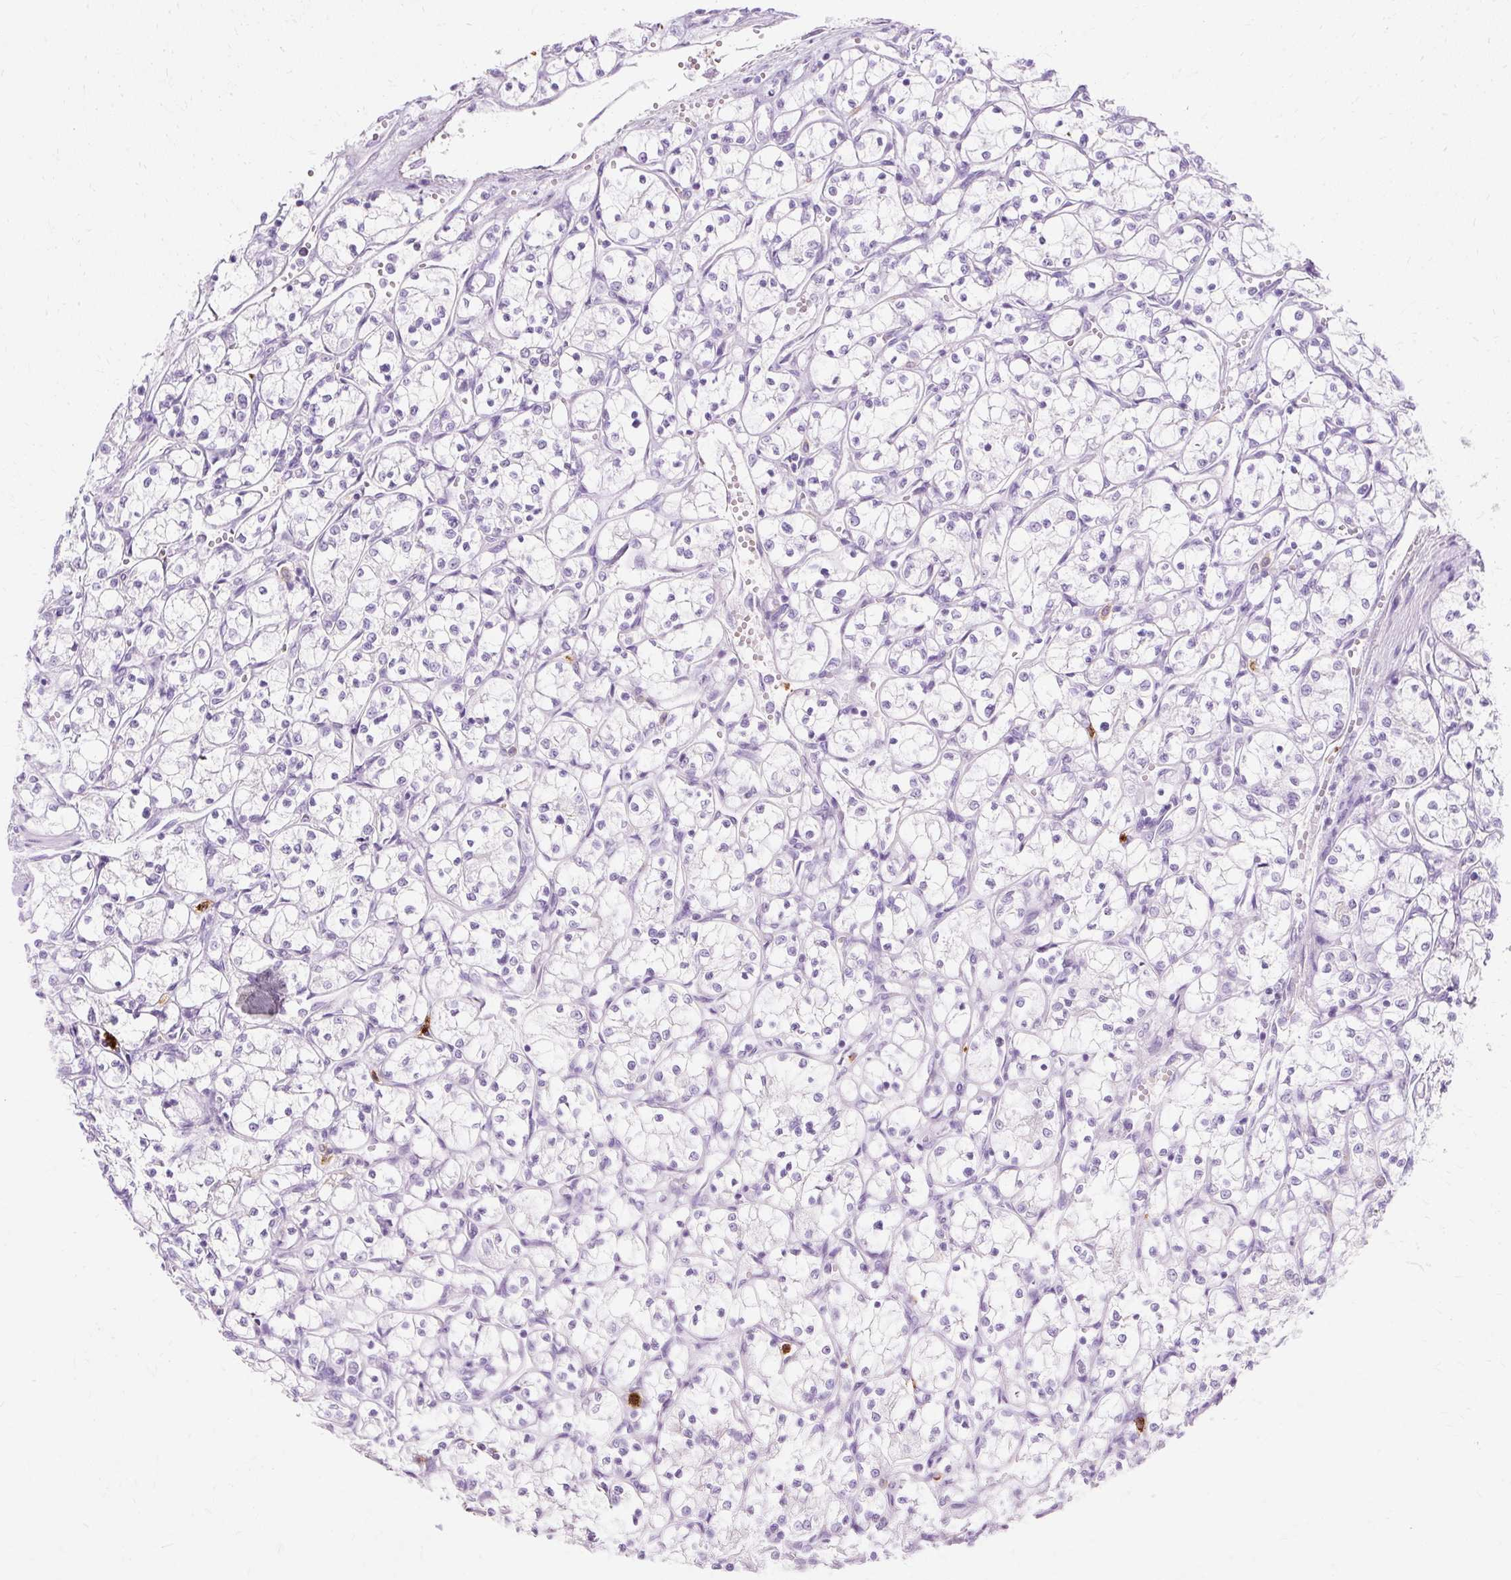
{"staining": {"intensity": "negative", "quantity": "none", "location": "none"}, "tissue": "renal cancer", "cell_type": "Tumor cells", "image_type": "cancer", "snomed": [{"axis": "morphology", "description": "Adenocarcinoma, NOS"}, {"axis": "topography", "description": "Kidney"}], "caption": "Human renal cancer (adenocarcinoma) stained for a protein using immunohistochemistry exhibits no expression in tumor cells.", "gene": "DEFA1", "patient": {"sex": "female", "age": 69}}